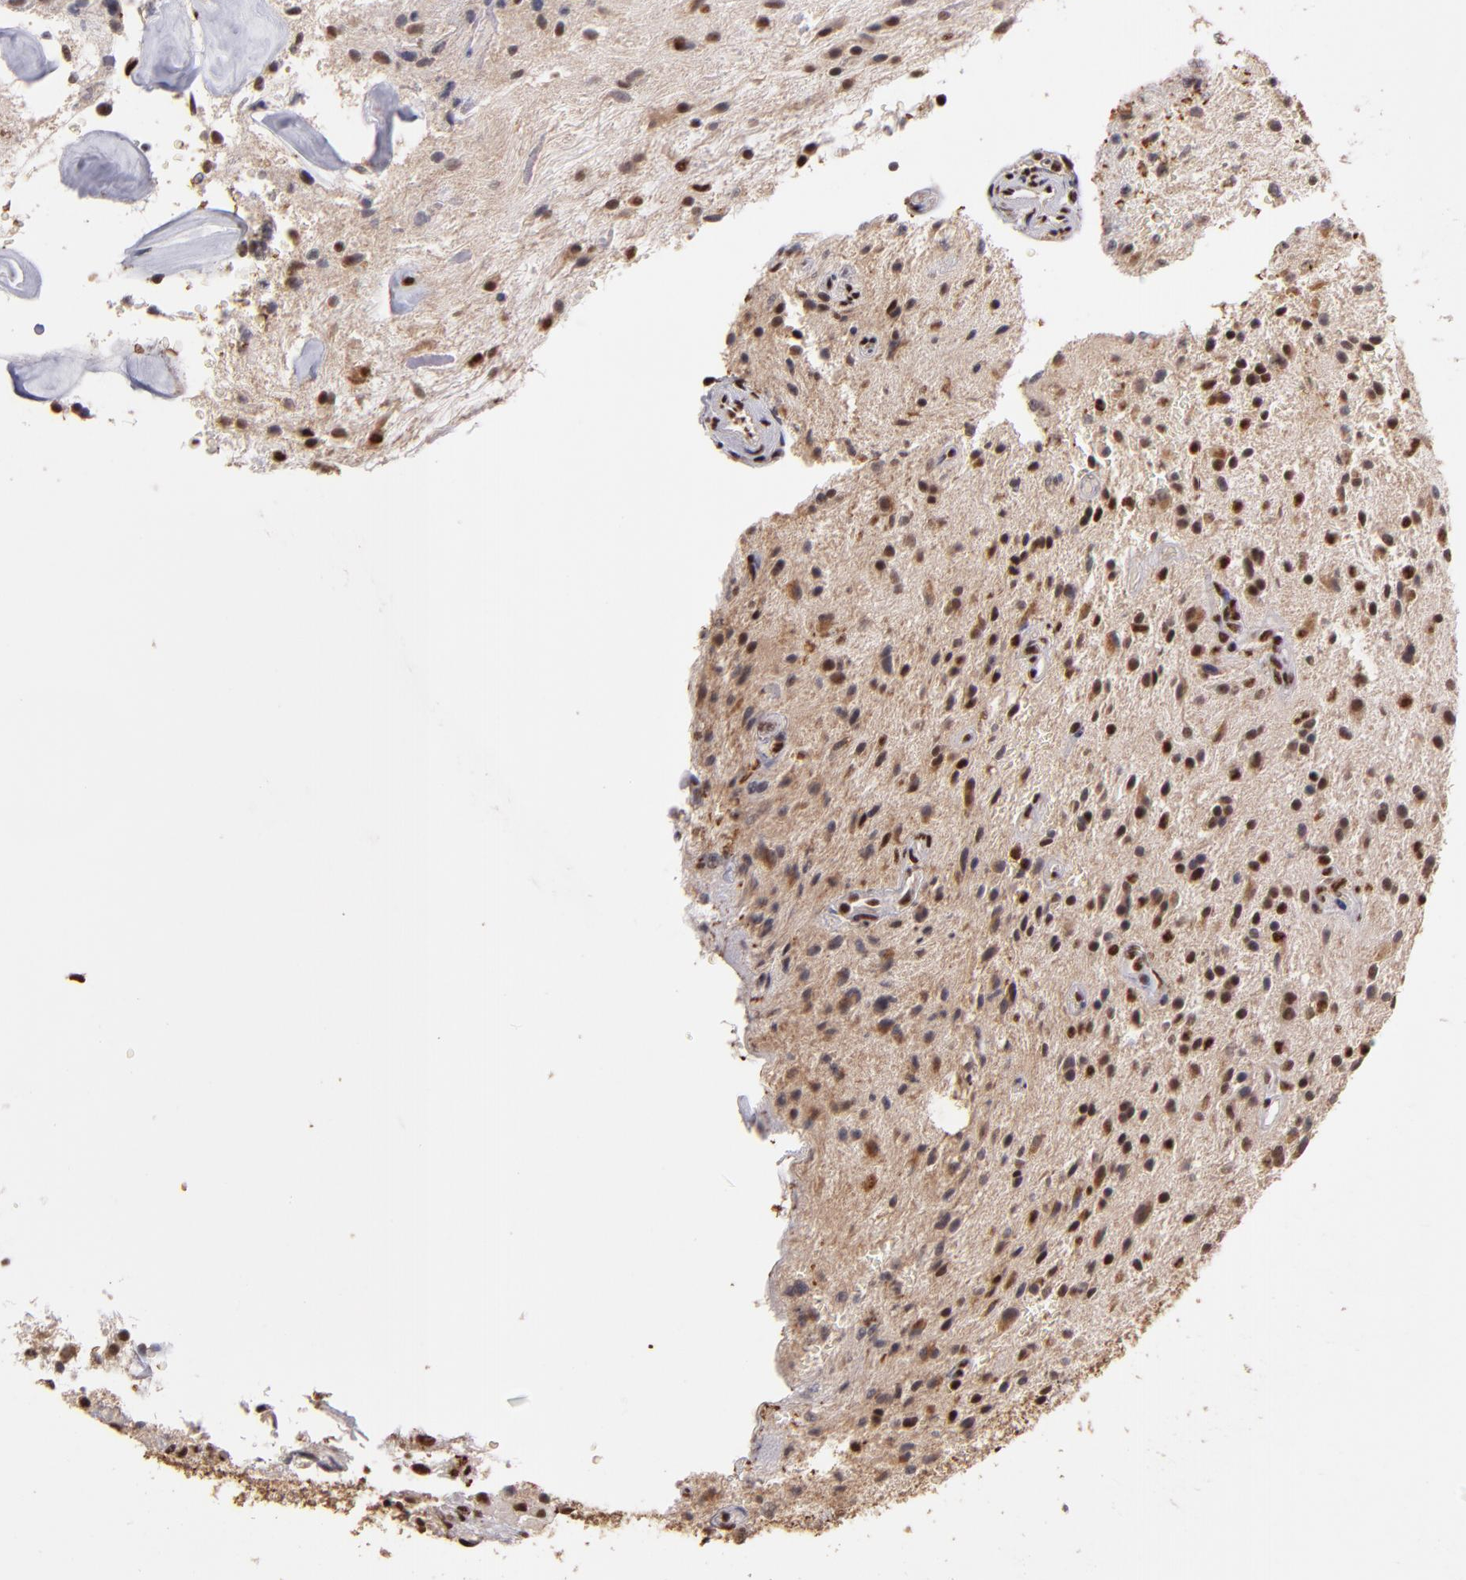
{"staining": {"intensity": "moderate", "quantity": ">75%", "location": "nuclear"}, "tissue": "glioma", "cell_type": "Tumor cells", "image_type": "cancer", "snomed": [{"axis": "morphology", "description": "Glioma, malignant, NOS"}, {"axis": "topography", "description": "Cerebellum"}], "caption": "This micrograph displays immunohistochemistry staining of human glioma, with medium moderate nuclear positivity in approximately >75% of tumor cells.", "gene": "SP1", "patient": {"sex": "female", "age": 10}}